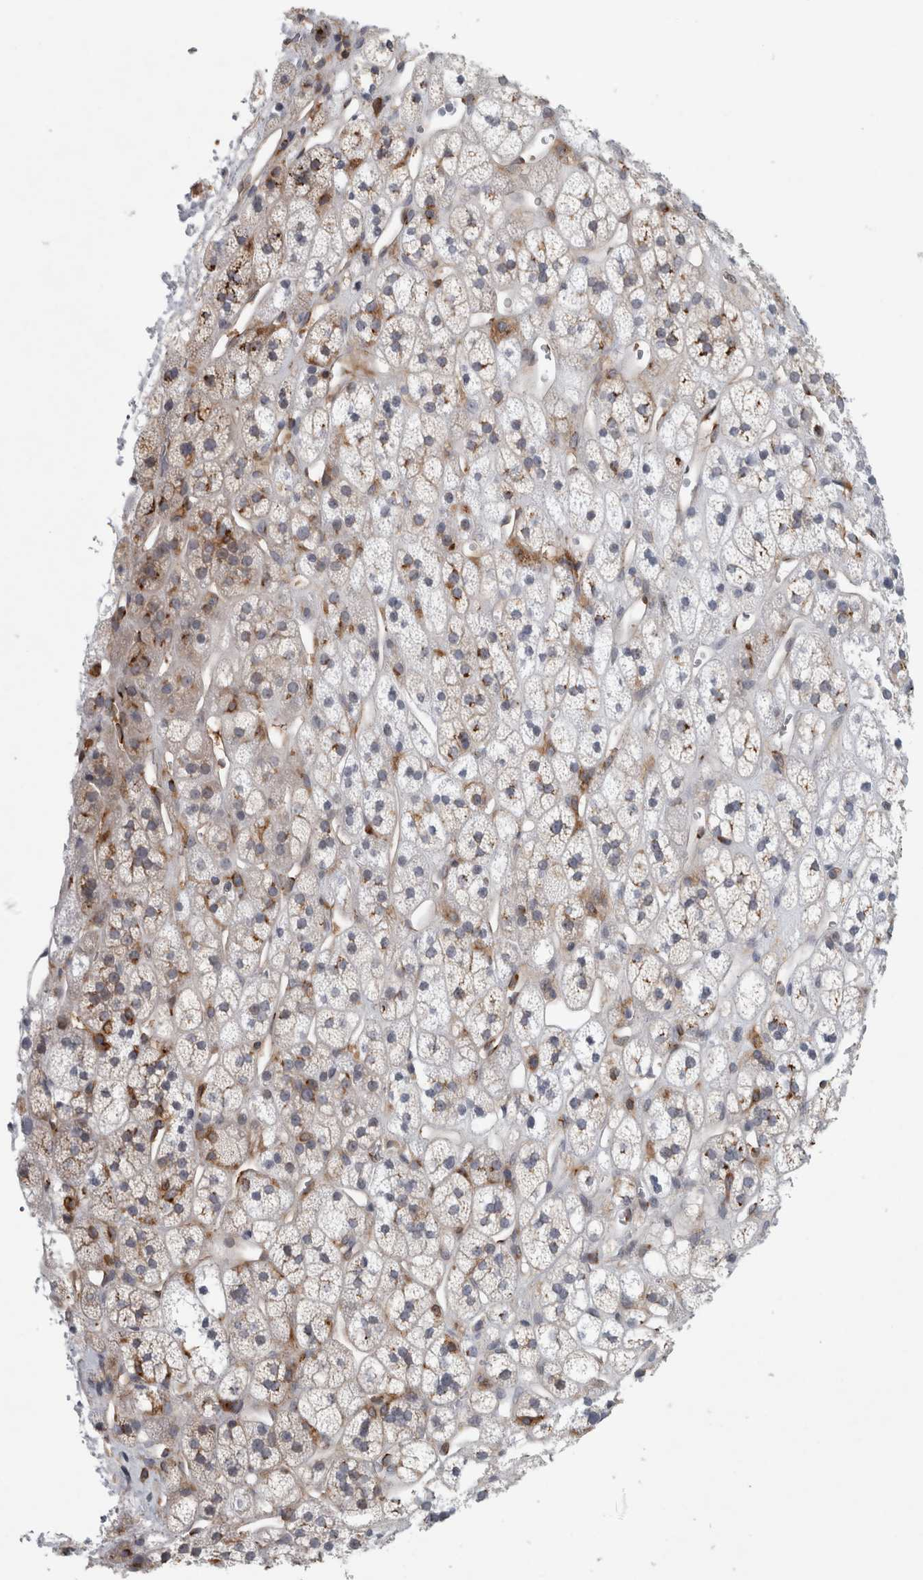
{"staining": {"intensity": "moderate", "quantity": "<25%", "location": "cytoplasmic/membranous"}, "tissue": "adrenal gland", "cell_type": "Glandular cells", "image_type": "normal", "snomed": [{"axis": "morphology", "description": "Normal tissue, NOS"}, {"axis": "topography", "description": "Adrenal gland"}], "caption": "Immunohistochemistry (IHC) image of normal adrenal gland: human adrenal gland stained using immunohistochemistry (IHC) exhibits low levels of moderate protein expression localized specifically in the cytoplasmic/membranous of glandular cells, appearing as a cytoplasmic/membranous brown color.", "gene": "PEX6", "patient": {"sex": "male", "age": 56}}